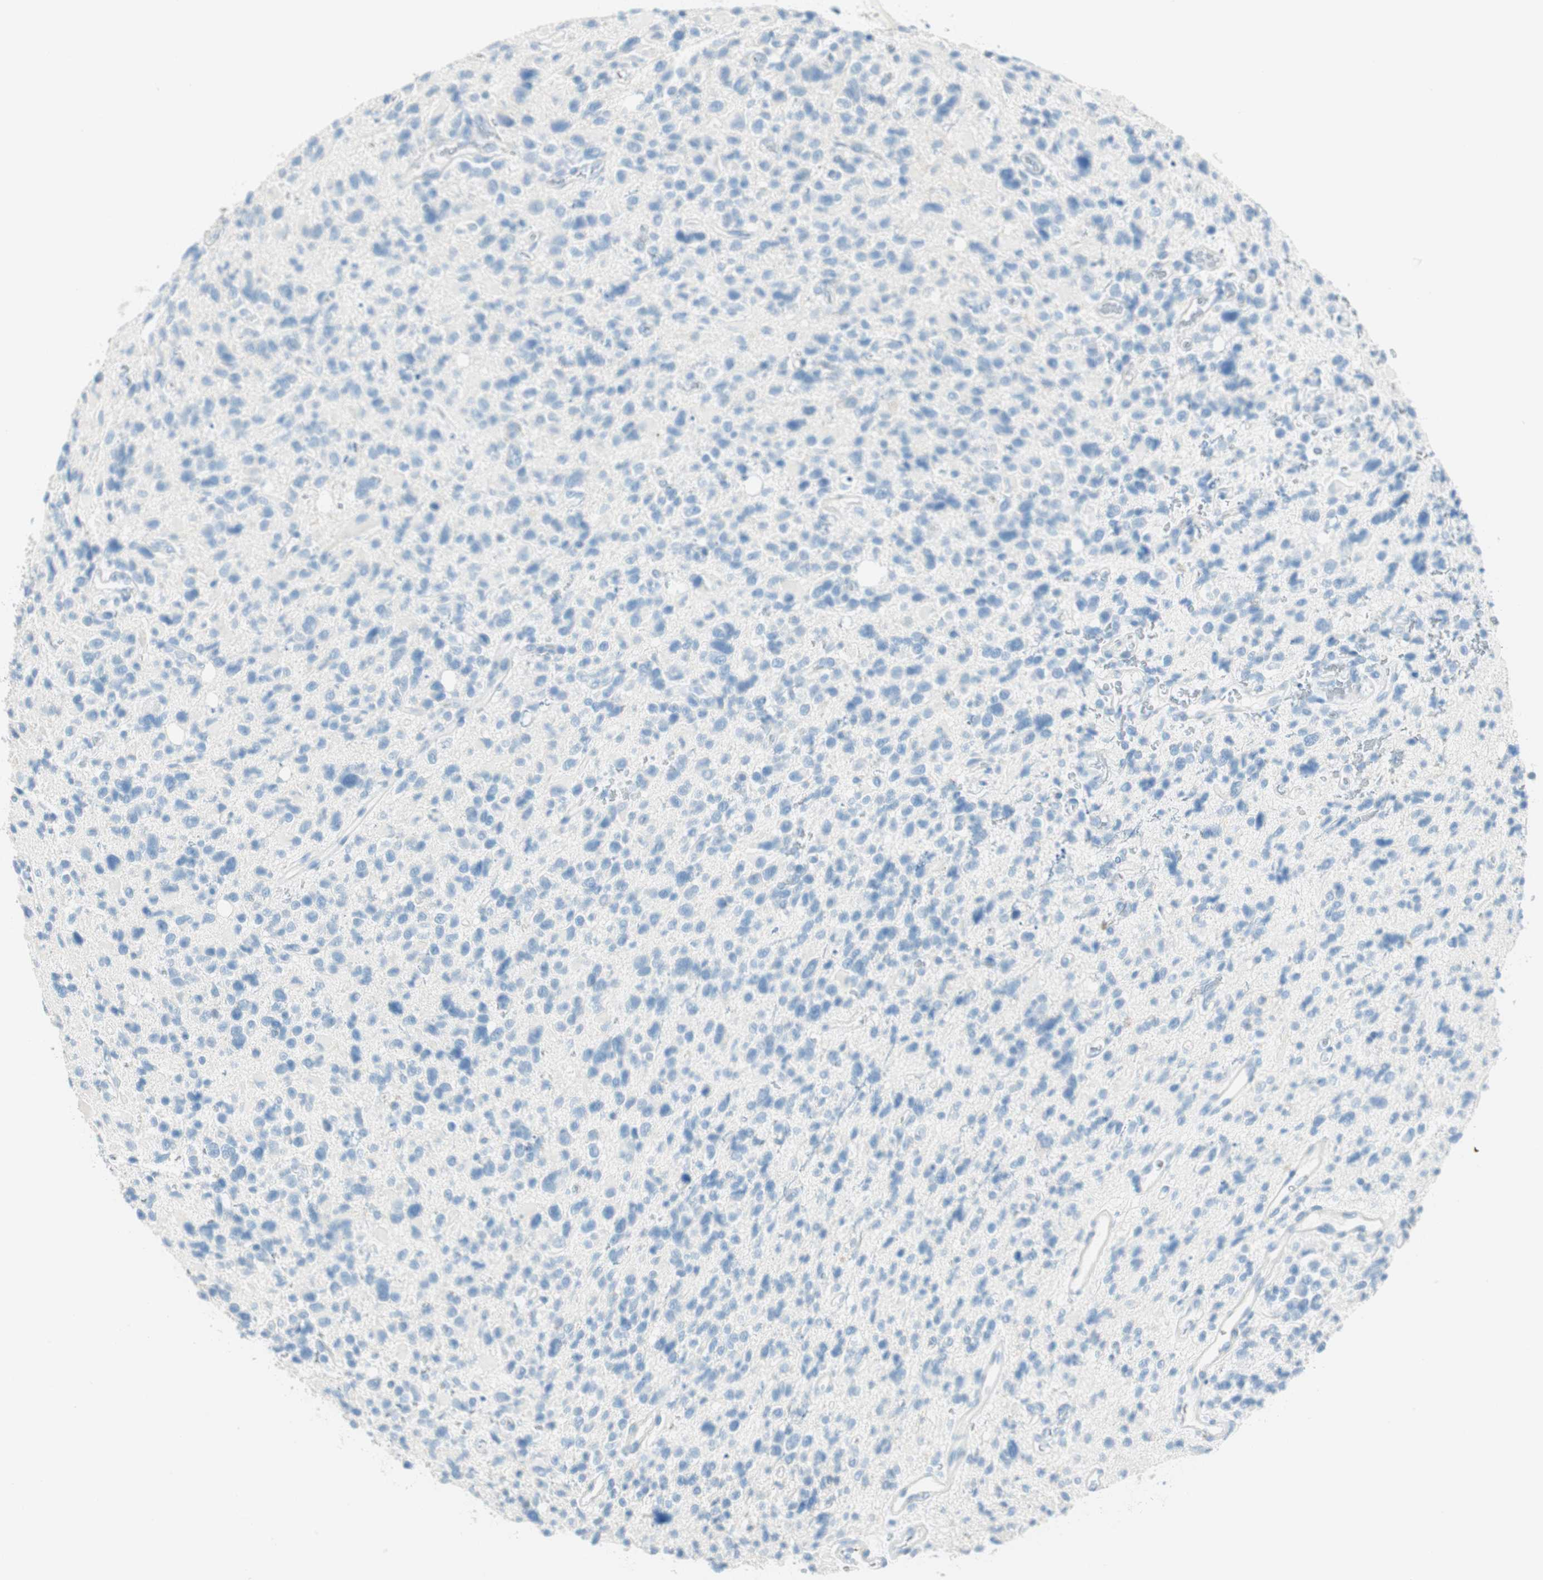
{"staining": {"intensity": "negative", "quantity": "none", "location": "none"}, "tissue": "glioma", "cell_type": "Tumor cells", "image_type": "cancer", "snomed": [{"axis": "morphology", "description": "Glioma, malignant, High grade"}, {"axis": "topography", "description": "Brain"}], "caption": "DAB immunohistochemical staining of malignant high-grade glioma exhibits no significant positivity in tumor cells. (IHC, brightfield microscopy, high magnification).", "gene": "TNFRSF13C", "patient": {"sex": "male", "age": 48}}